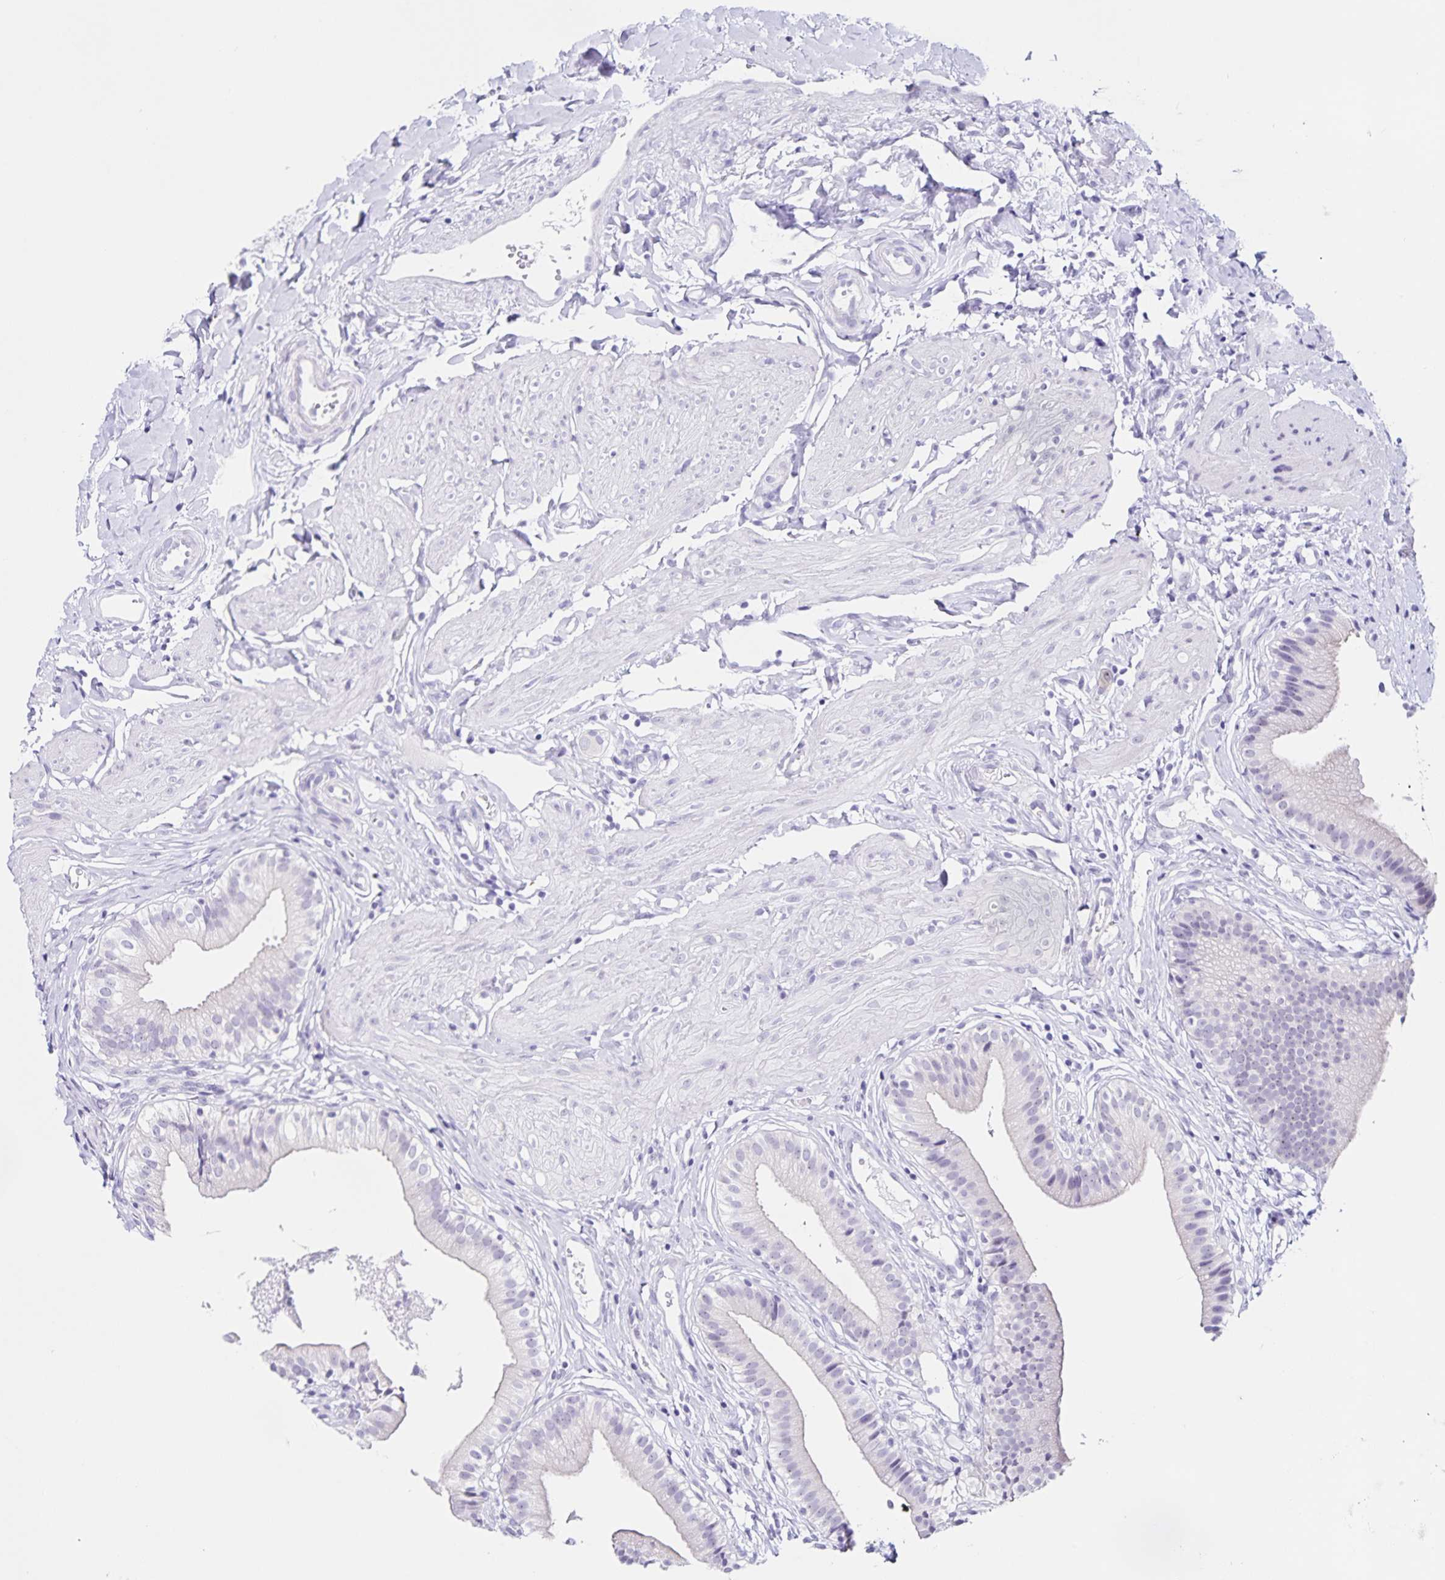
{"staining": {"intensity": "negative", "quantity": "none", "location": "none"}, "tissue": "gallbladder", "cell_type": "Glandular cells", "image_type": "normal", "snomed": [{"axis": "morphology", "description": "Normal tissue, NOS"}, {"axis": "topography", "description": "Gallbladder"}], "caption": "A photomicrograph of human gallbladder is negative for staining in glandular cells. The staining was performed using DAB to visualize the protein expression in brown, while the nuclei were stained in blue with hematoxylin (Magnification: 20x).", "gene": "FAM170A", "patient": {"sex": "female", "age": 47}}